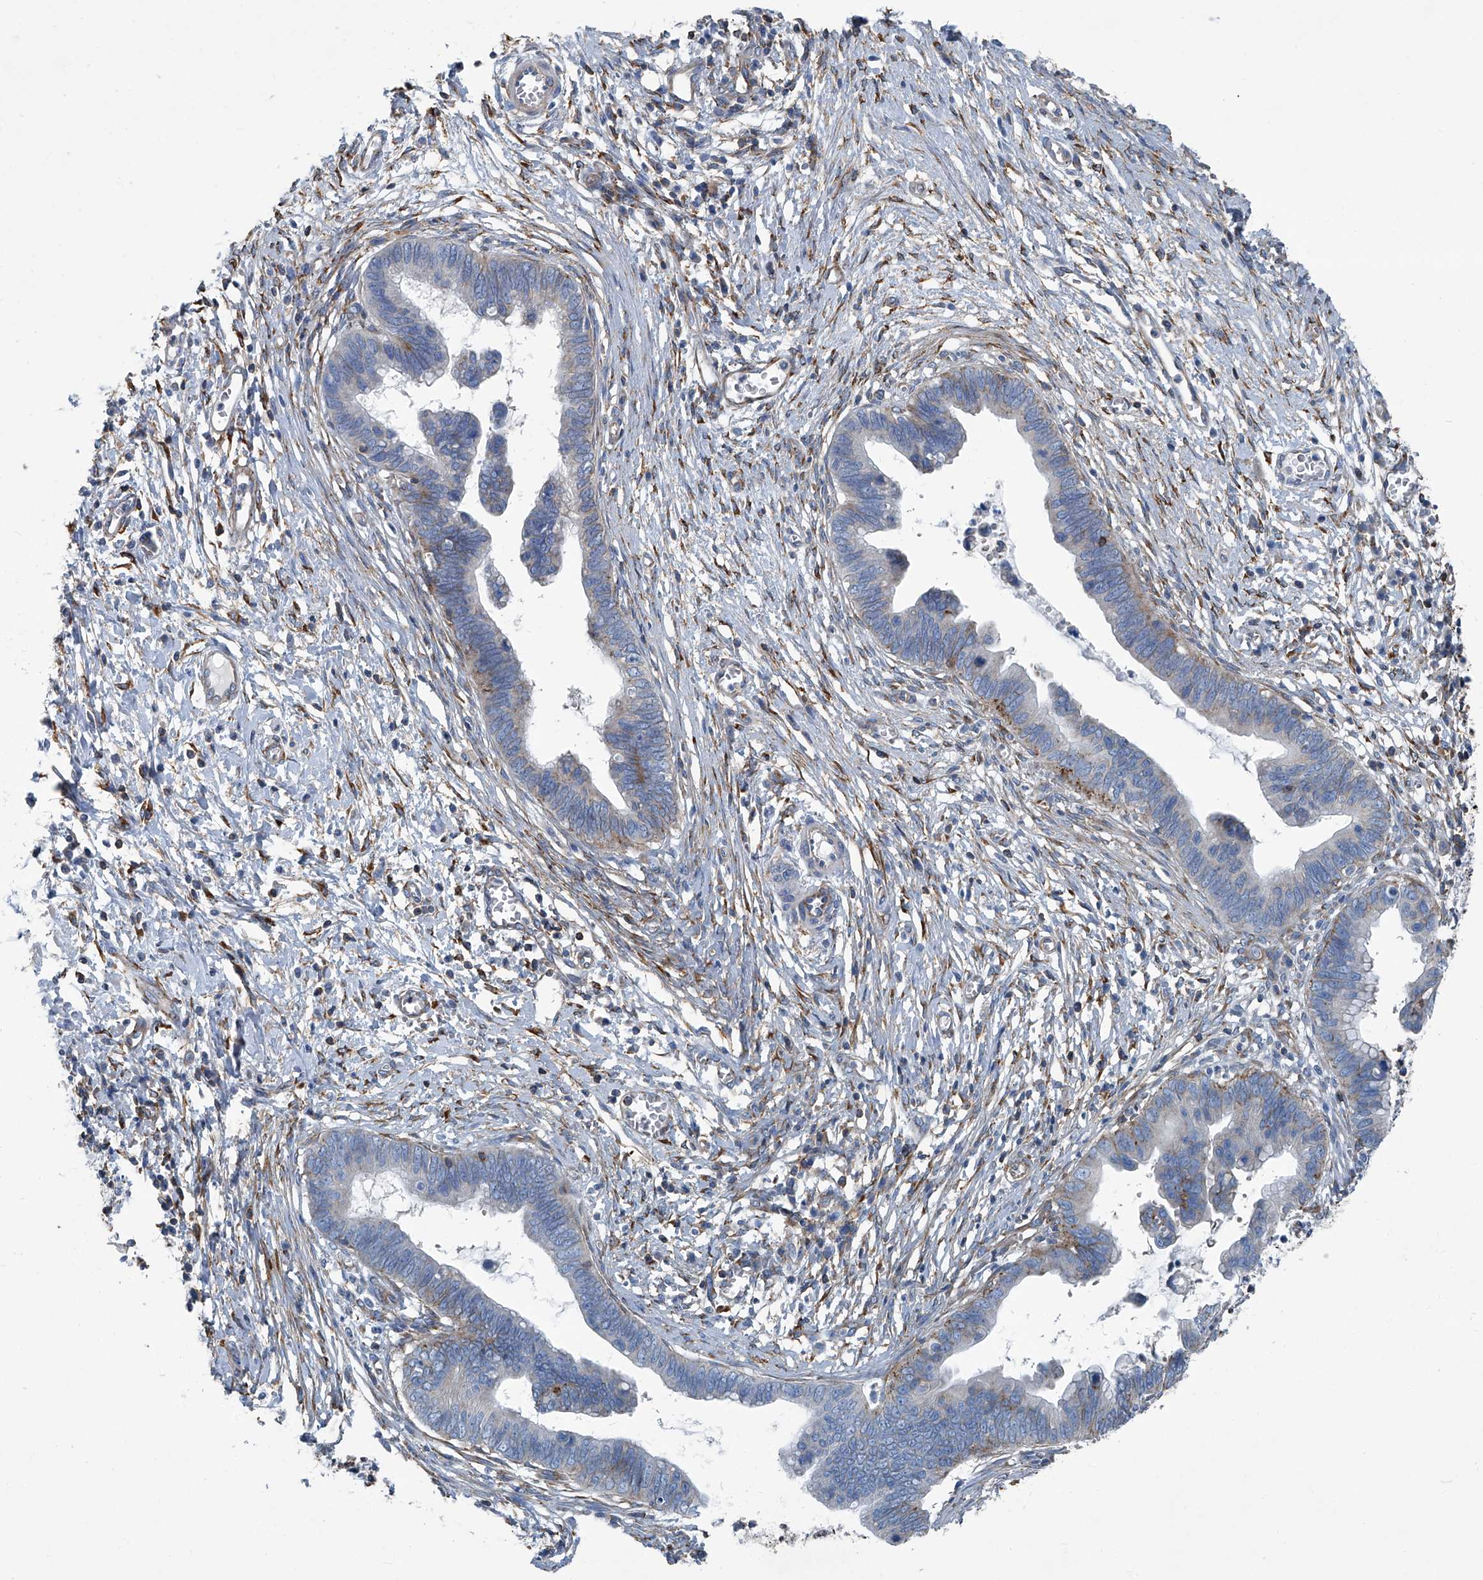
{"staining": {"intensity": "negative", "quantity": "none", "location": "none"}, "tissue": "cervical cancer", "cell_type": "Tumor cells", "image_type": "cancer", "snomed": [{"axis": "morphology", "description": "Adenocarcinoma, NOS"}, {"axis": "topography", "description": "Cervix"}], "caption": "Cervical cancer (adenocarcinoma) stained for a protein using IHC exhibits no expression tumor cells.", "gene": "SEPTIN7", "patient": {"sex": "female", "age": 44}}